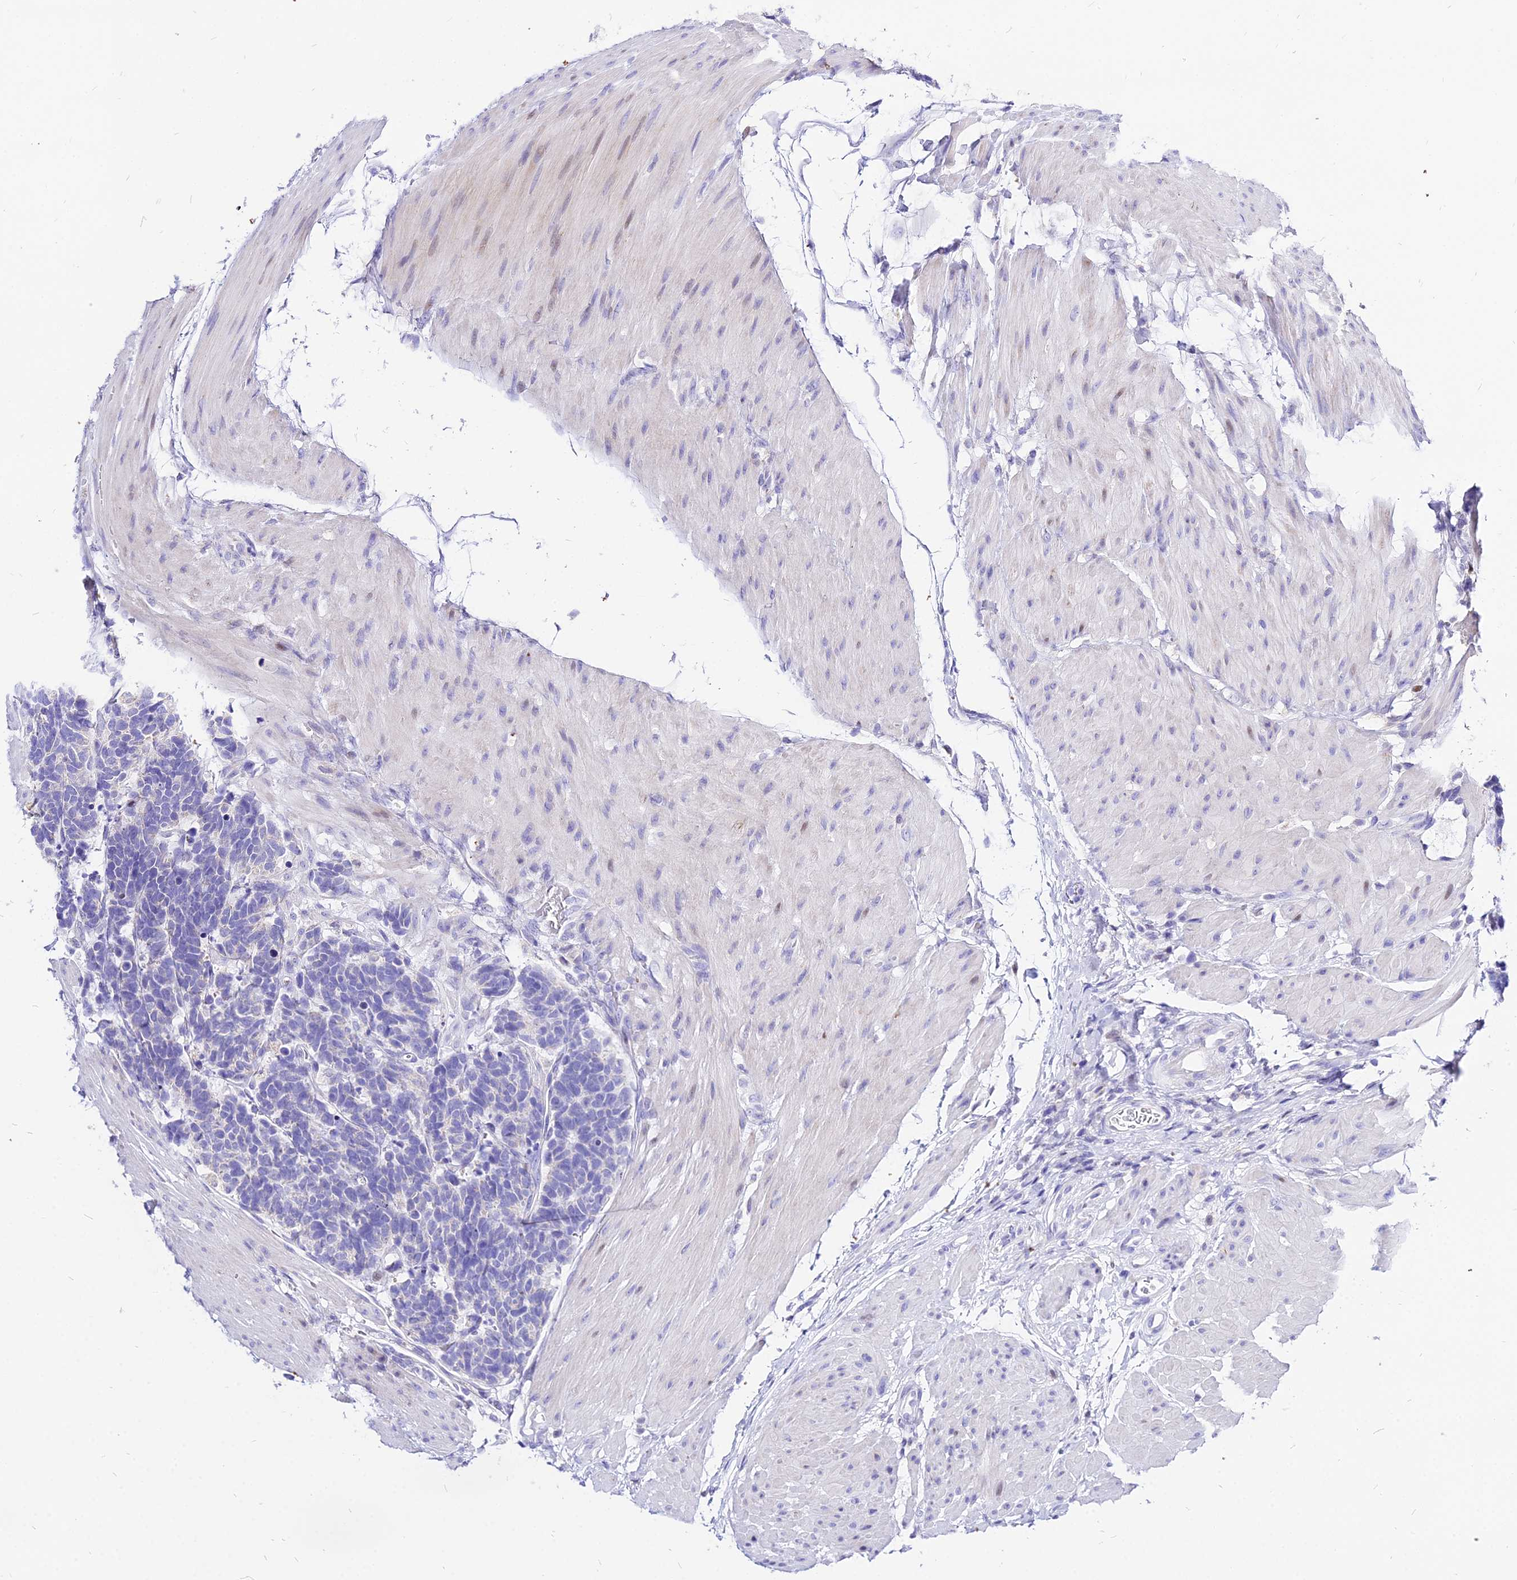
{"staining": {"intensity": "negative", "quantity": "none", "location": "none"}, "tissue": "carcinoid", "cell_type": "Tumor cells", "image_type": "cancer", "snomed": [{"axis": "morphology", "description": "Carcinoma, NOS"}, {"axis": "morphology", "description": "Carcinoid, malignant, NOS"}, {"axis": "topography", "description": "Urinary bladder"}], "caption": "IHC histopathology image of neoplastic tissue: carcinoma stained with DAB demonstrates no significant protein staining in tumor cells.", "gene": "CARD18", "patient": {"sex": "male", "age": 57}}